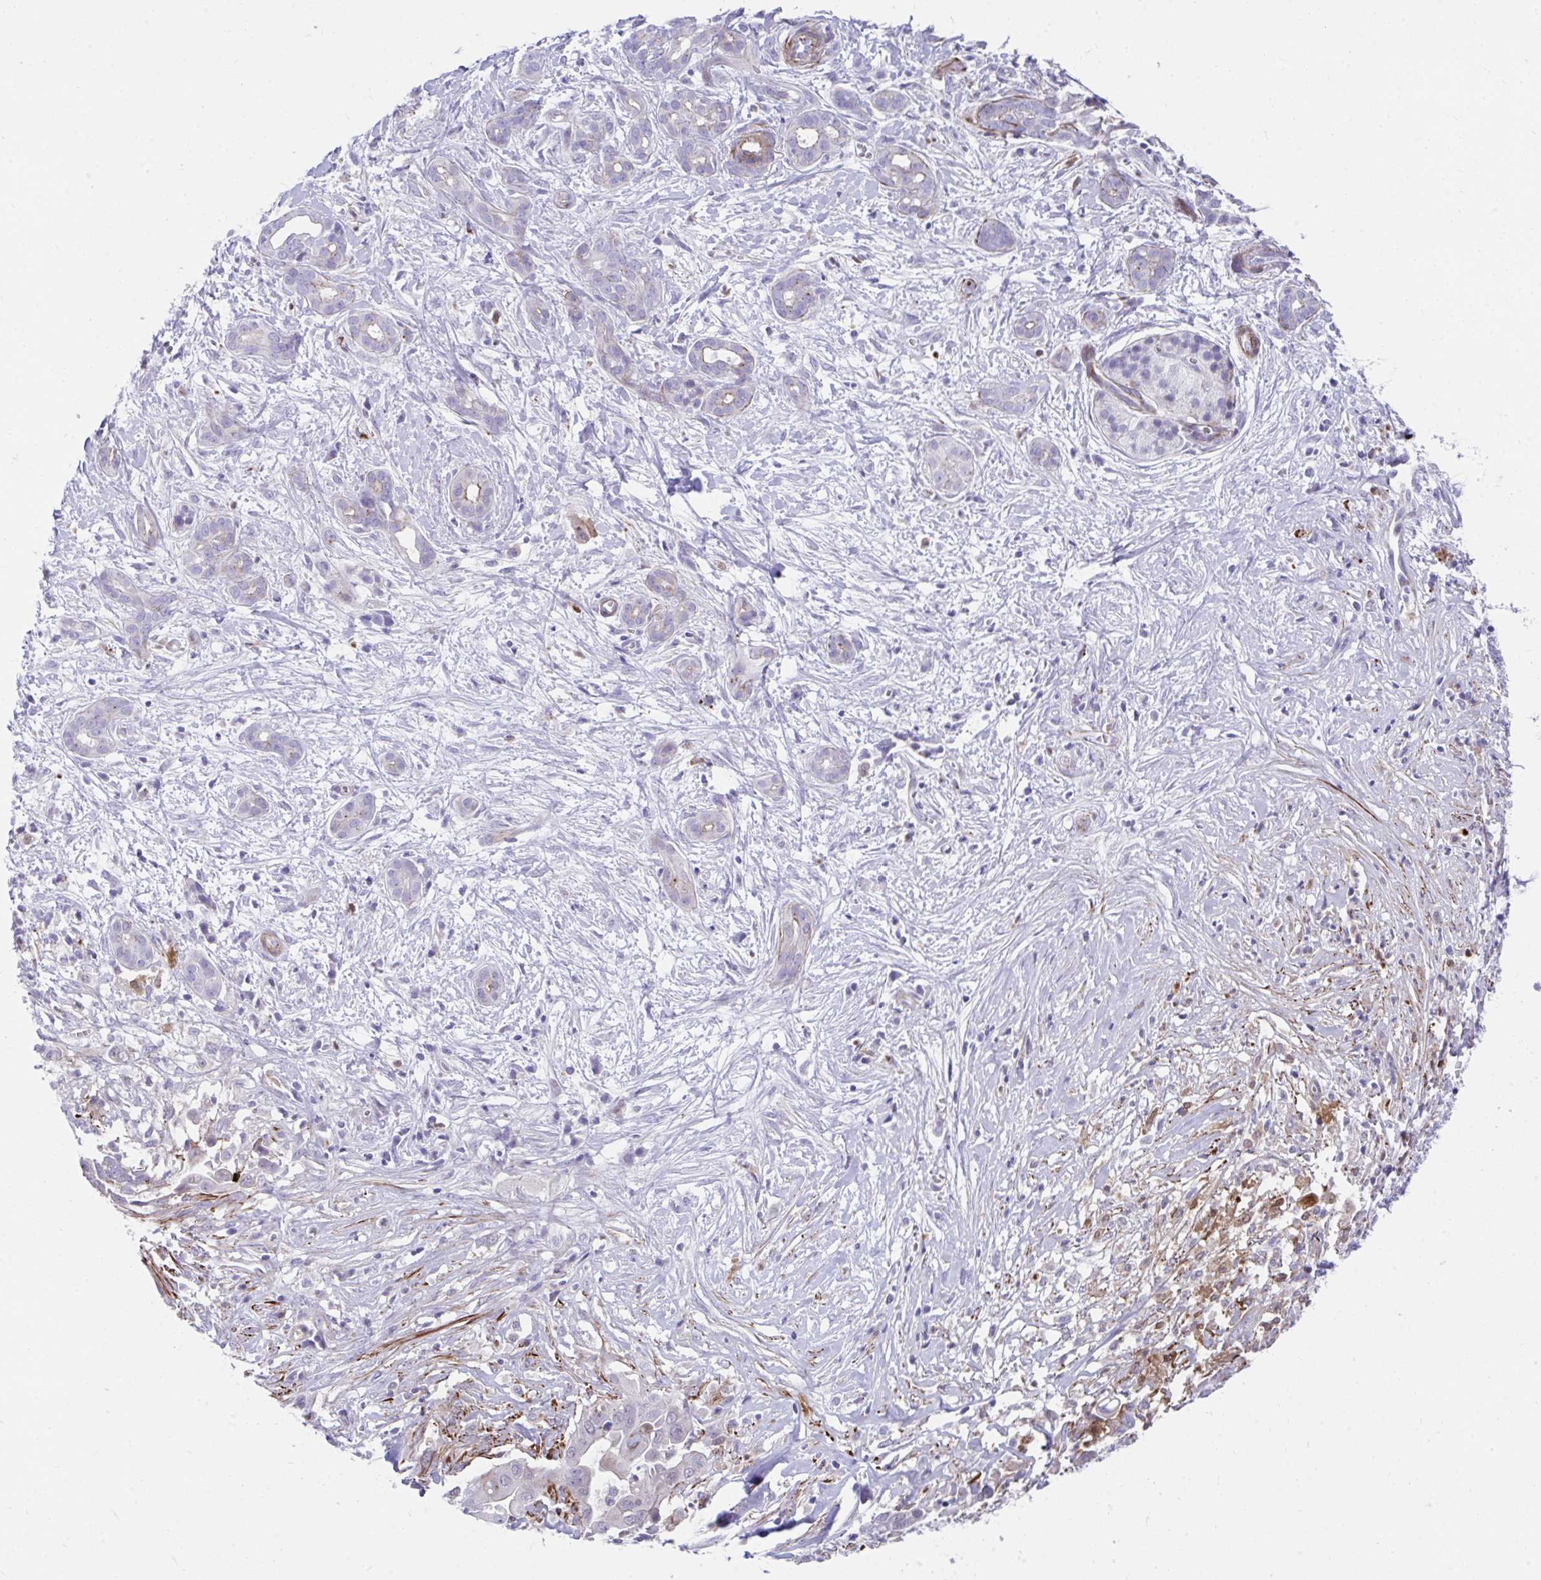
{"staining": {"intensity": "negative", "quantity": "none", "location": "none"}, "tissue": "pancreatic cancer", "cell_type": "Tumor cells", "image_type": "cancer", "snomed": [{"axis": "morphology", "description": "Adenocarcinoma, NOS"}, {"axis": "topography", "description": "Pancreas"}], "caption": "Immunohistochemistry of pancreatic cancer displays no staining in tumor cells.", "gene": "CSTB", "patient": {"sex": "male", "age": 61}}